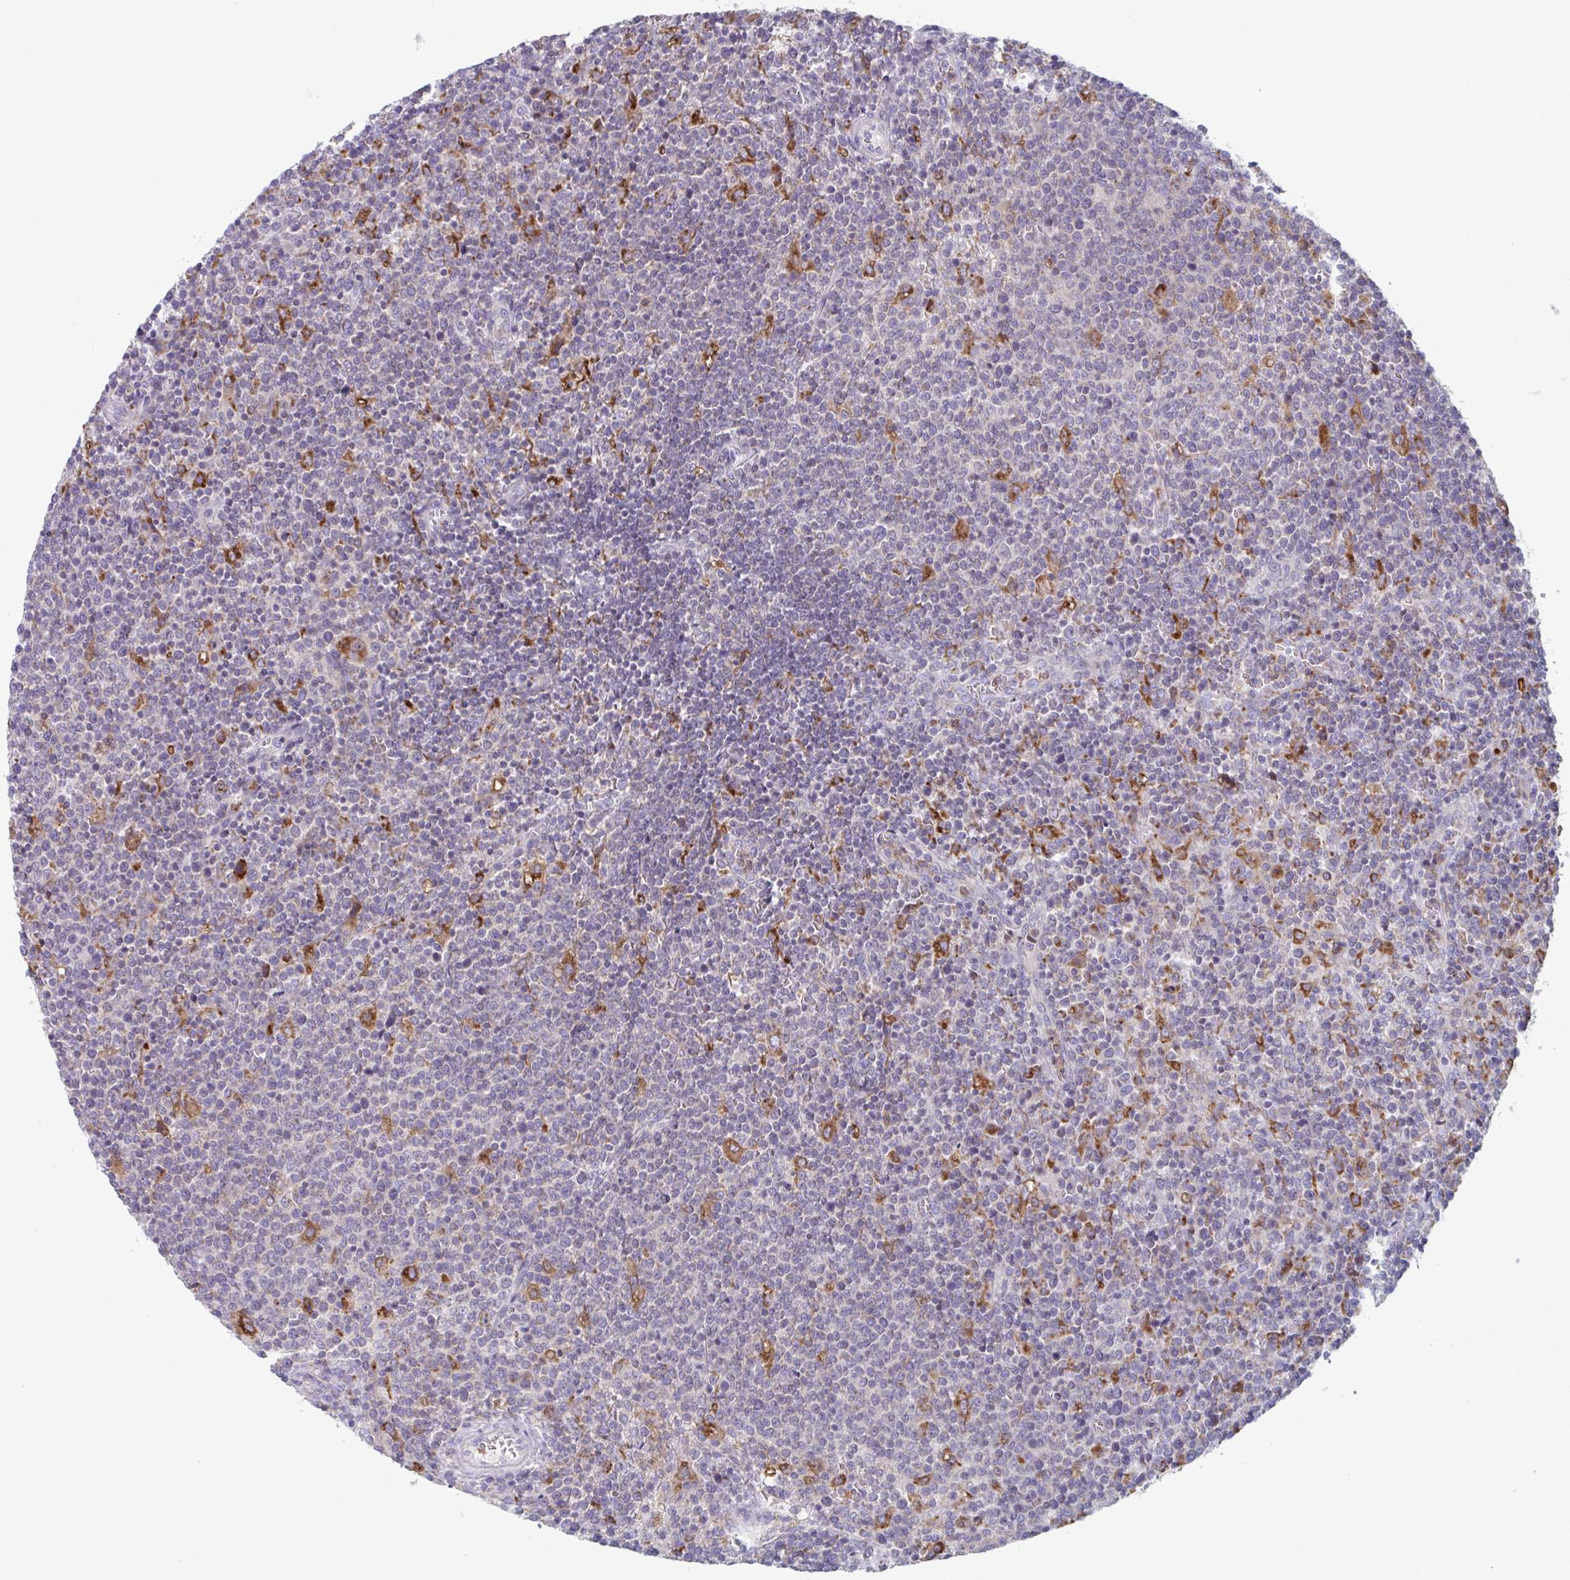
{"staining": {"intensity": "negative", "quantity": "none", "location": "none"}, "tissue": "lymphoma", "cell_type": "Tumor cells", "image_type": "cancer", "snomed": [{"axis": "morphology", "description": "Malignant lymphoma, non-Hodgkin's type, High grade"}, {"axis": "topography", "description": "Lymph node"}], "caption": "Immunohistochemistry image of neoplastic tissue: human high-grade malignant lymphoma, non-Hodgkin's type stained with DAB exhibits no significant protein positivity in tumor cells. The staining is performed using DAB (3,3'-diaminobenzidine) brown chromogen with nuclei counter-stained in using hematoxylin.", "gene": "NIPSNAP1", "patient": {"sex": "male", "age": 61}}